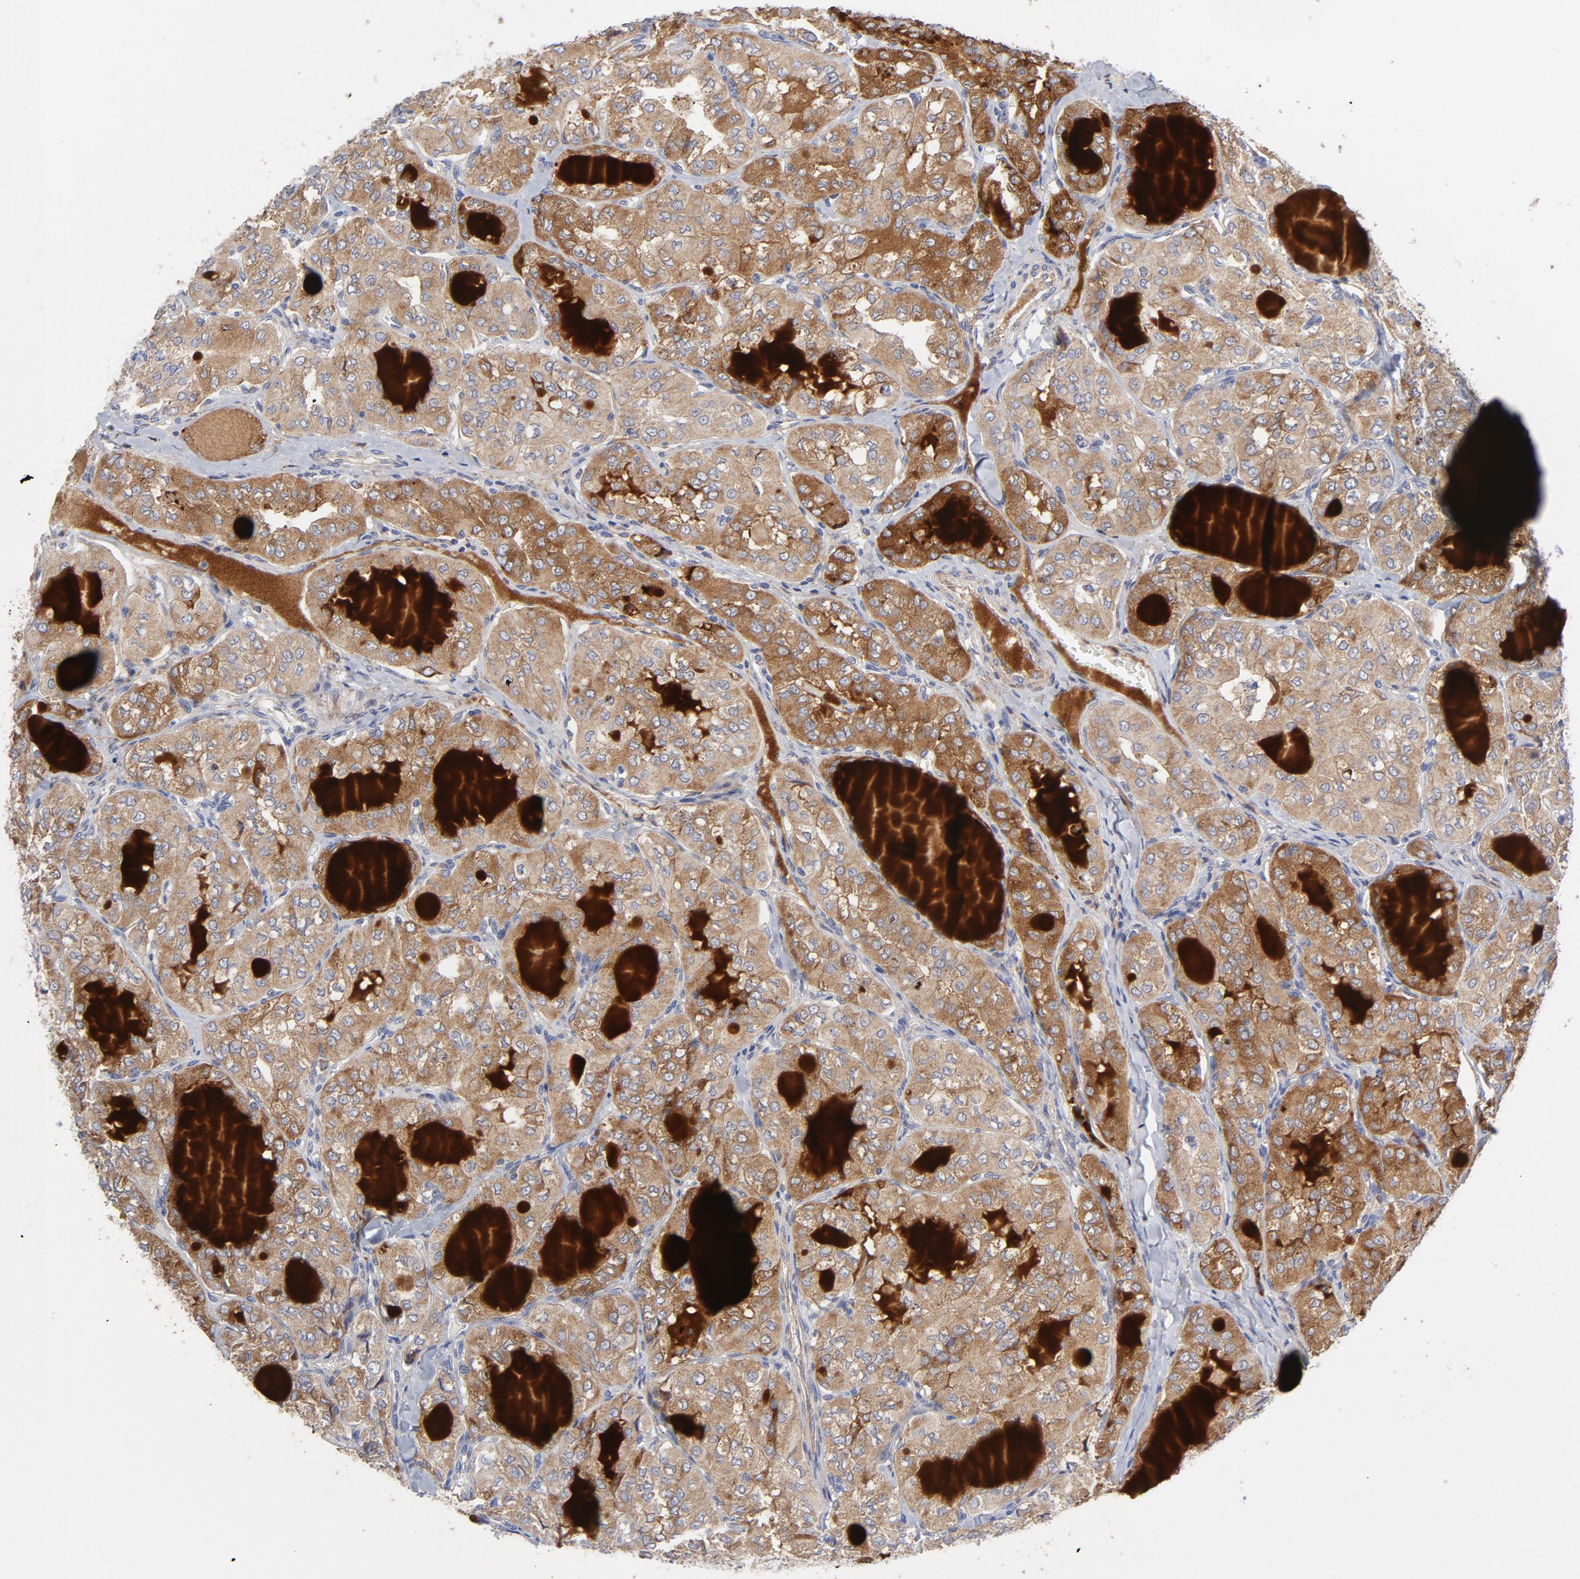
{"staining": {"intensity": "moderate", "quantity": ">75%", "location": "cytoplasmic/membranous"}, "tissue": "thyroid cancer", "cell_type": "Tumor cells", "image_type": "cancer", "snomed": [{"axis": "morphology", "description": "Papillary adenocarcinoma, NOS"}, {"axis": "topography", "description": "Thyroid gland"}], "caption": "A brown stain highlights moderate cytoplasmic/membranous positivity of a protein in human papillary adenocarcinoma (thyroid) tumor cells. Nuclei are stained in blue.", "gene": "RAPGEF3", "patient": {"sex": "male", "age": 20}}